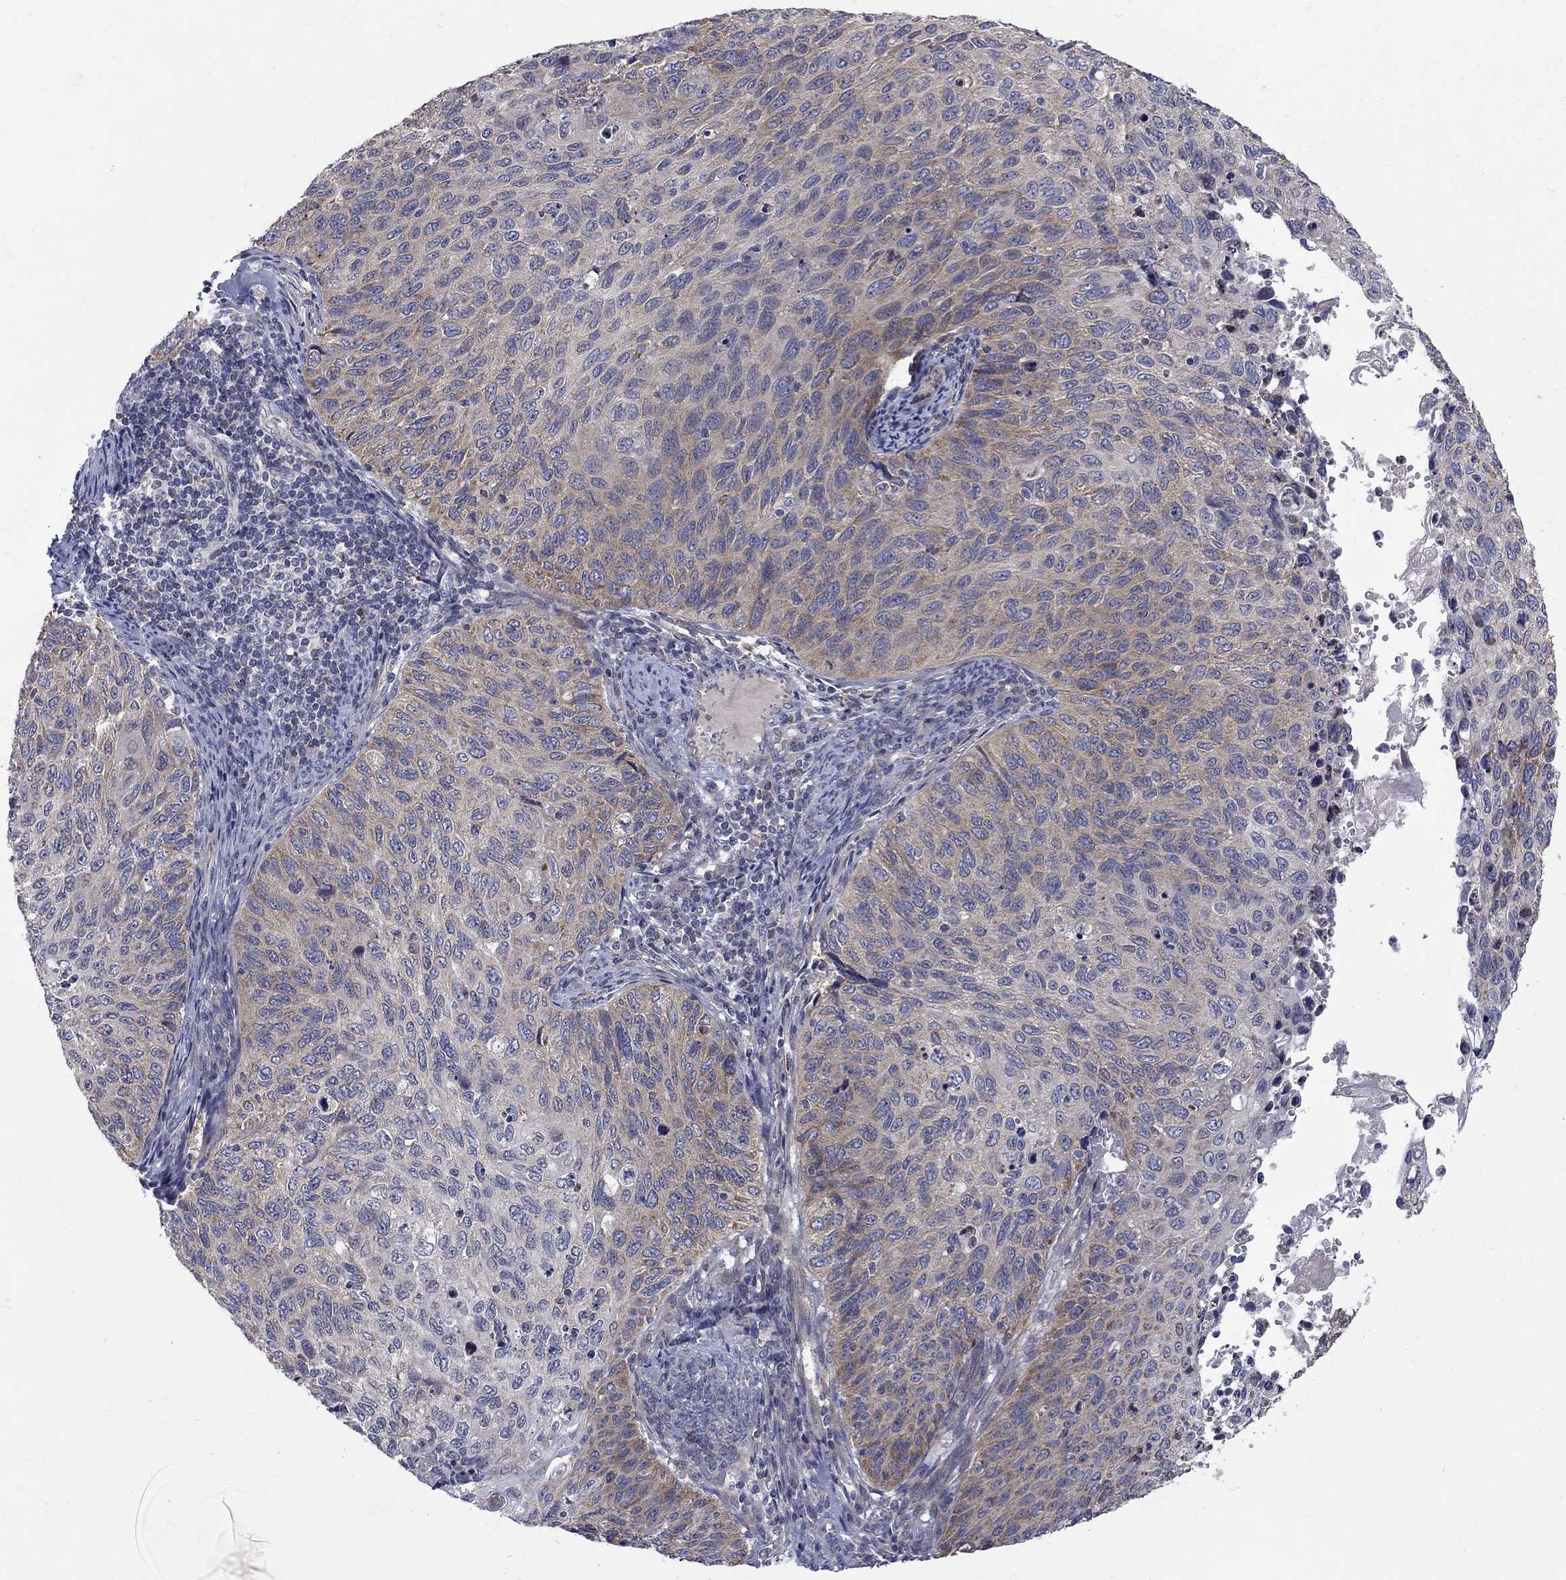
{"staining": {"intensity": "weak", "quantity": "<25%", "location": "cytoplasmic/membranous"}, "tissue": "cervical cancer", "cell_type": "Tumor cells", "image_type": "cancer", "snomed": [{"axis": "morphology", "description": "Squamous cell carcinoma, NOS"}, {"axis": "topography", "description": "Cervix"}], "caption": "High power microscopy micrograph of an immunohistochemistry (IHC) micrograph of cervical squamous cell carcinoma, revealing no significant staining in tumor cells.", "gene": "SH2B1", "patient": {"sex": "female", "age": 70}}